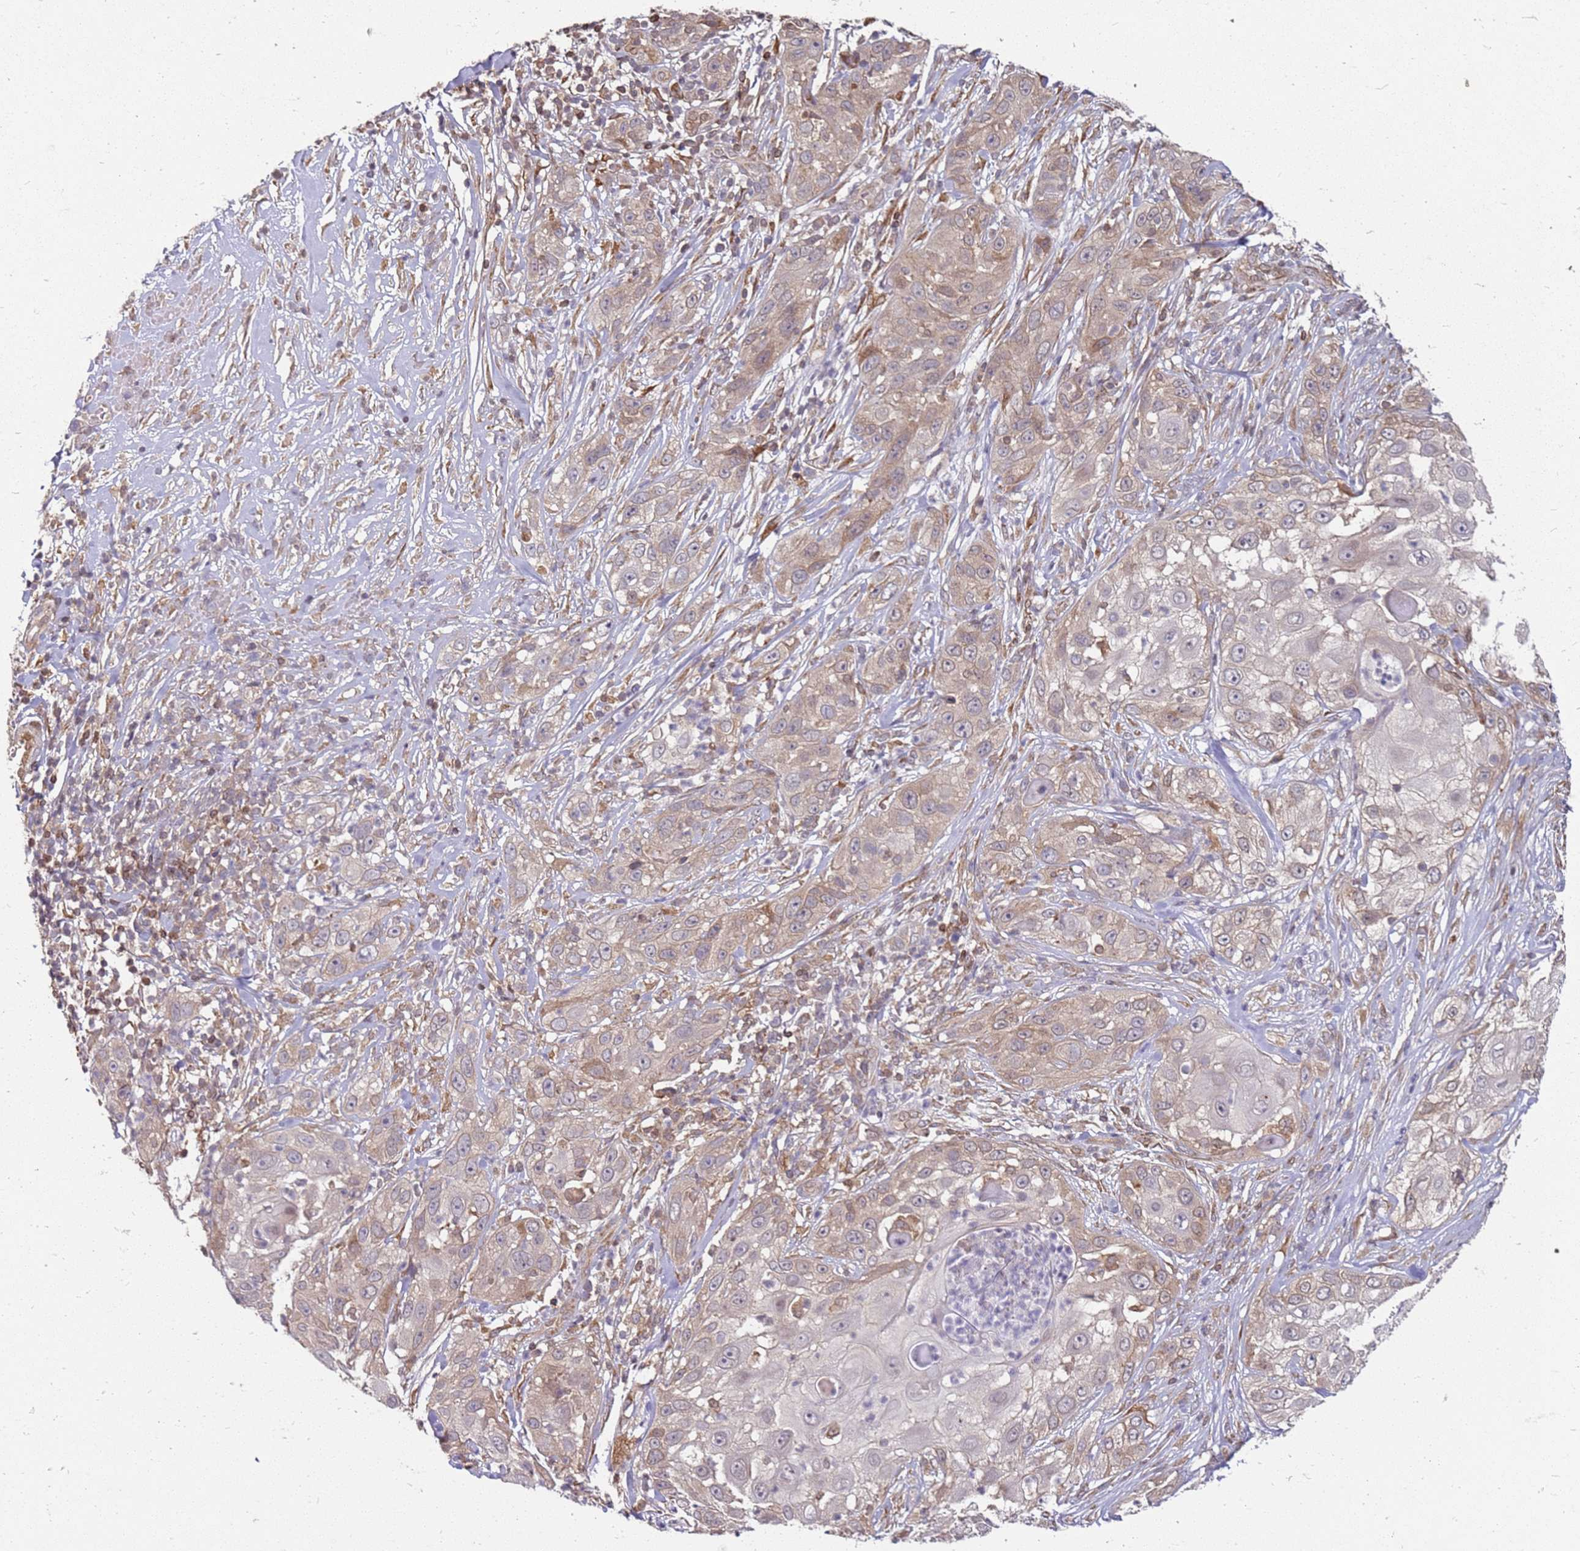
{"staining": {"intensity": "weak", "quantity": "25%-75%", "location": "cytoplasmic/membranous"}, "tissue": "skin cancer", "cell_type": "Tumor cells", "image_type": "cancer", "snomed": [{"axis": "morphology", "description": "Squamous cell carcinoma, NOS"}, {"axis": "topography", "description": "Skin"}], "caption": "Weak cytoplasmic/membranous positivity is present in approximately 25%-75% of tumor cells in skin squamous cell carcinoma. (Stains: DAB (3,3'-diaminobenzidine) in brown, nuclei in blue, Microscopy: brightfield microscopy at high magnification).", "gene": "NUDT14", "patient": {"sex": "female", "age": 44}}